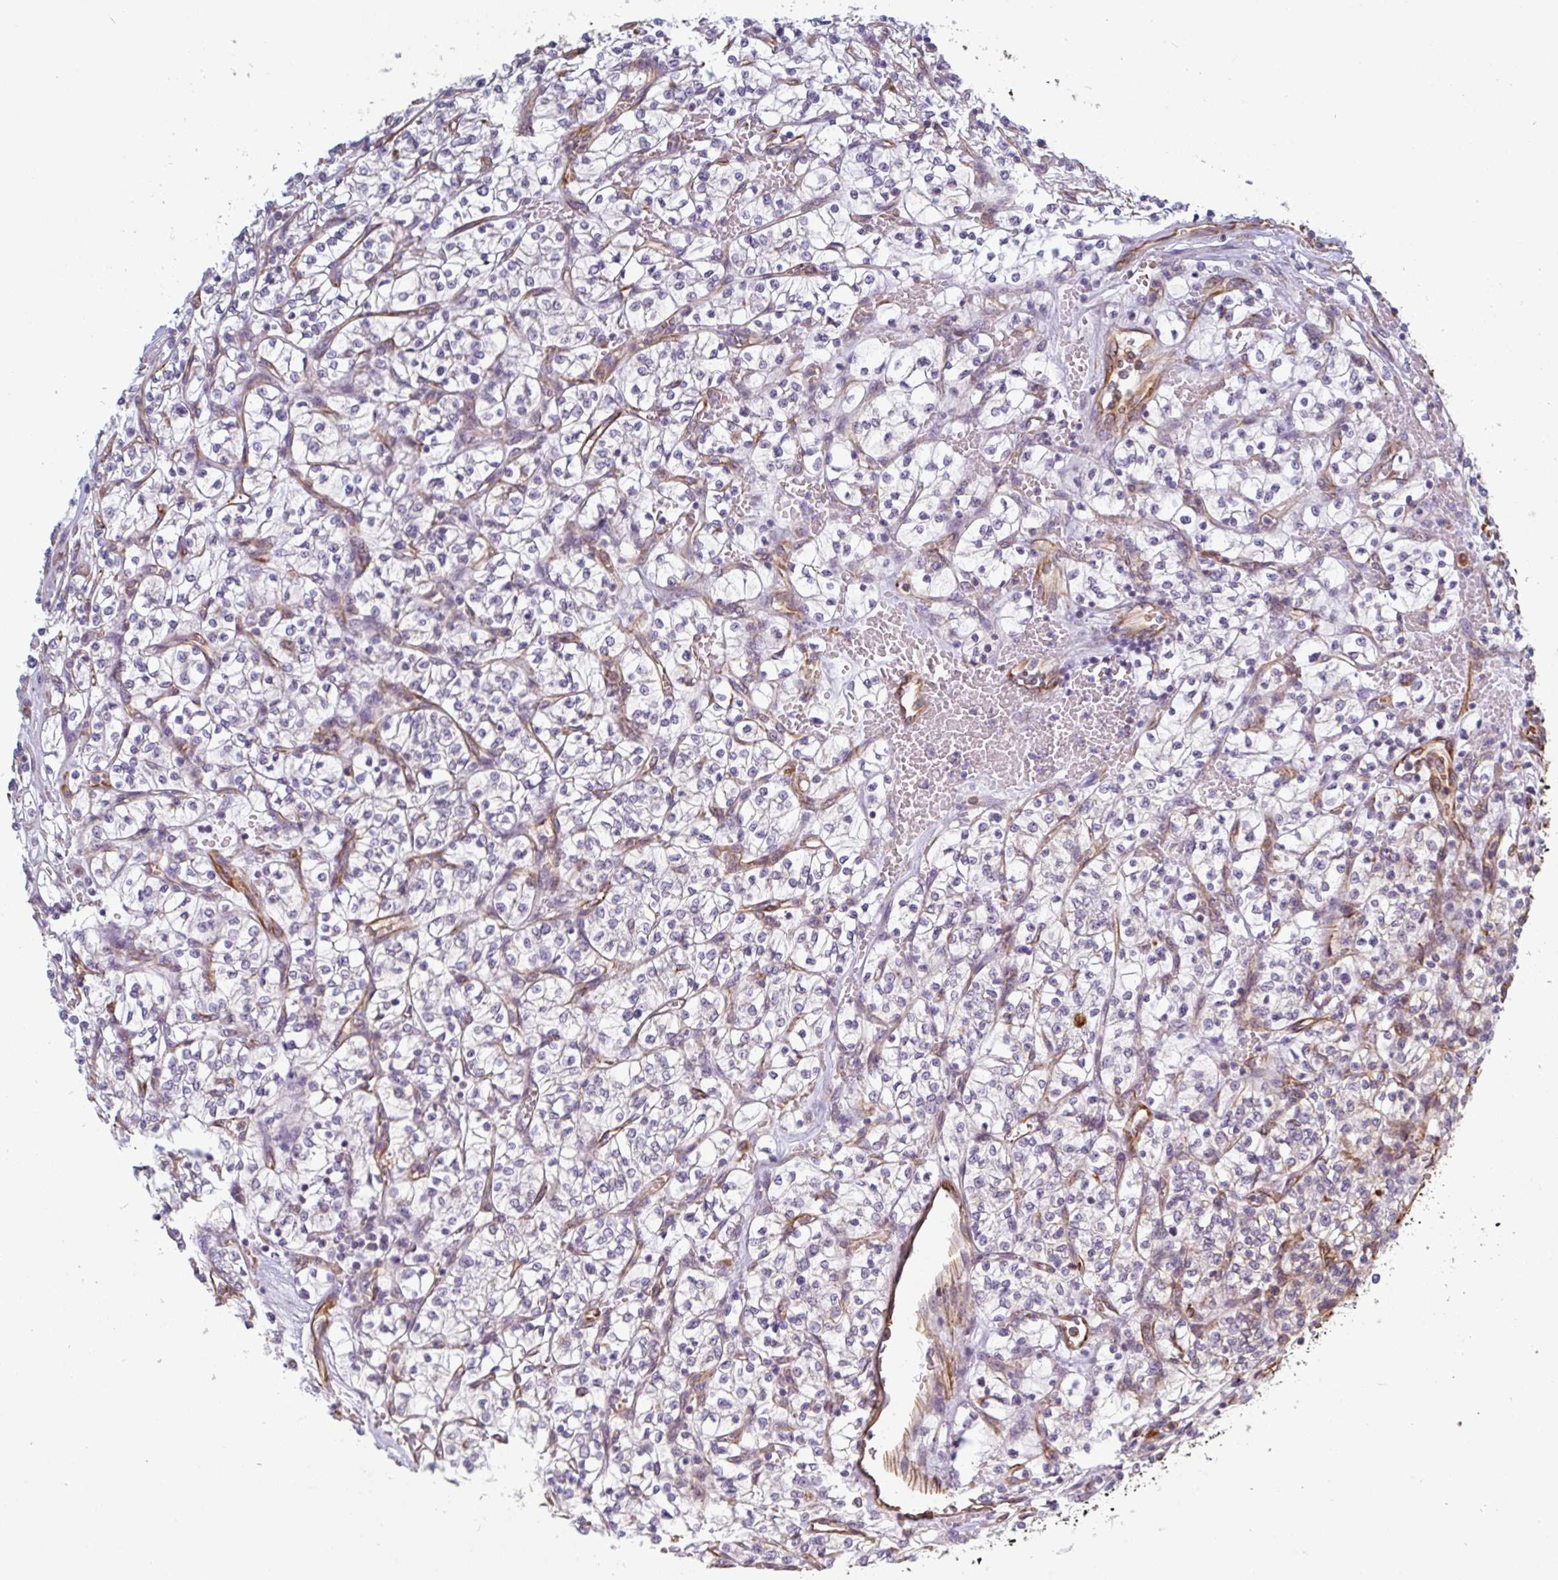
{"staining": {"intensity": "negative", "quantity": "none", "location": "none"}, "tissue": "renal cancer", "cell_type": "Tumor cells", "image_type": "cancer", "snomed": [{"axis": "morphology", "description": "Adenocarcinoma, NOS"}, {"axis": "topography", "description": "Kidney"}], "caption": "IHC image of human renal adenocarcinoma stained for a protein (brown), which exhibits no expression in tumor cells.", "gene": "PPFIA1", "patient": {"sex": "female", "age": 64}}